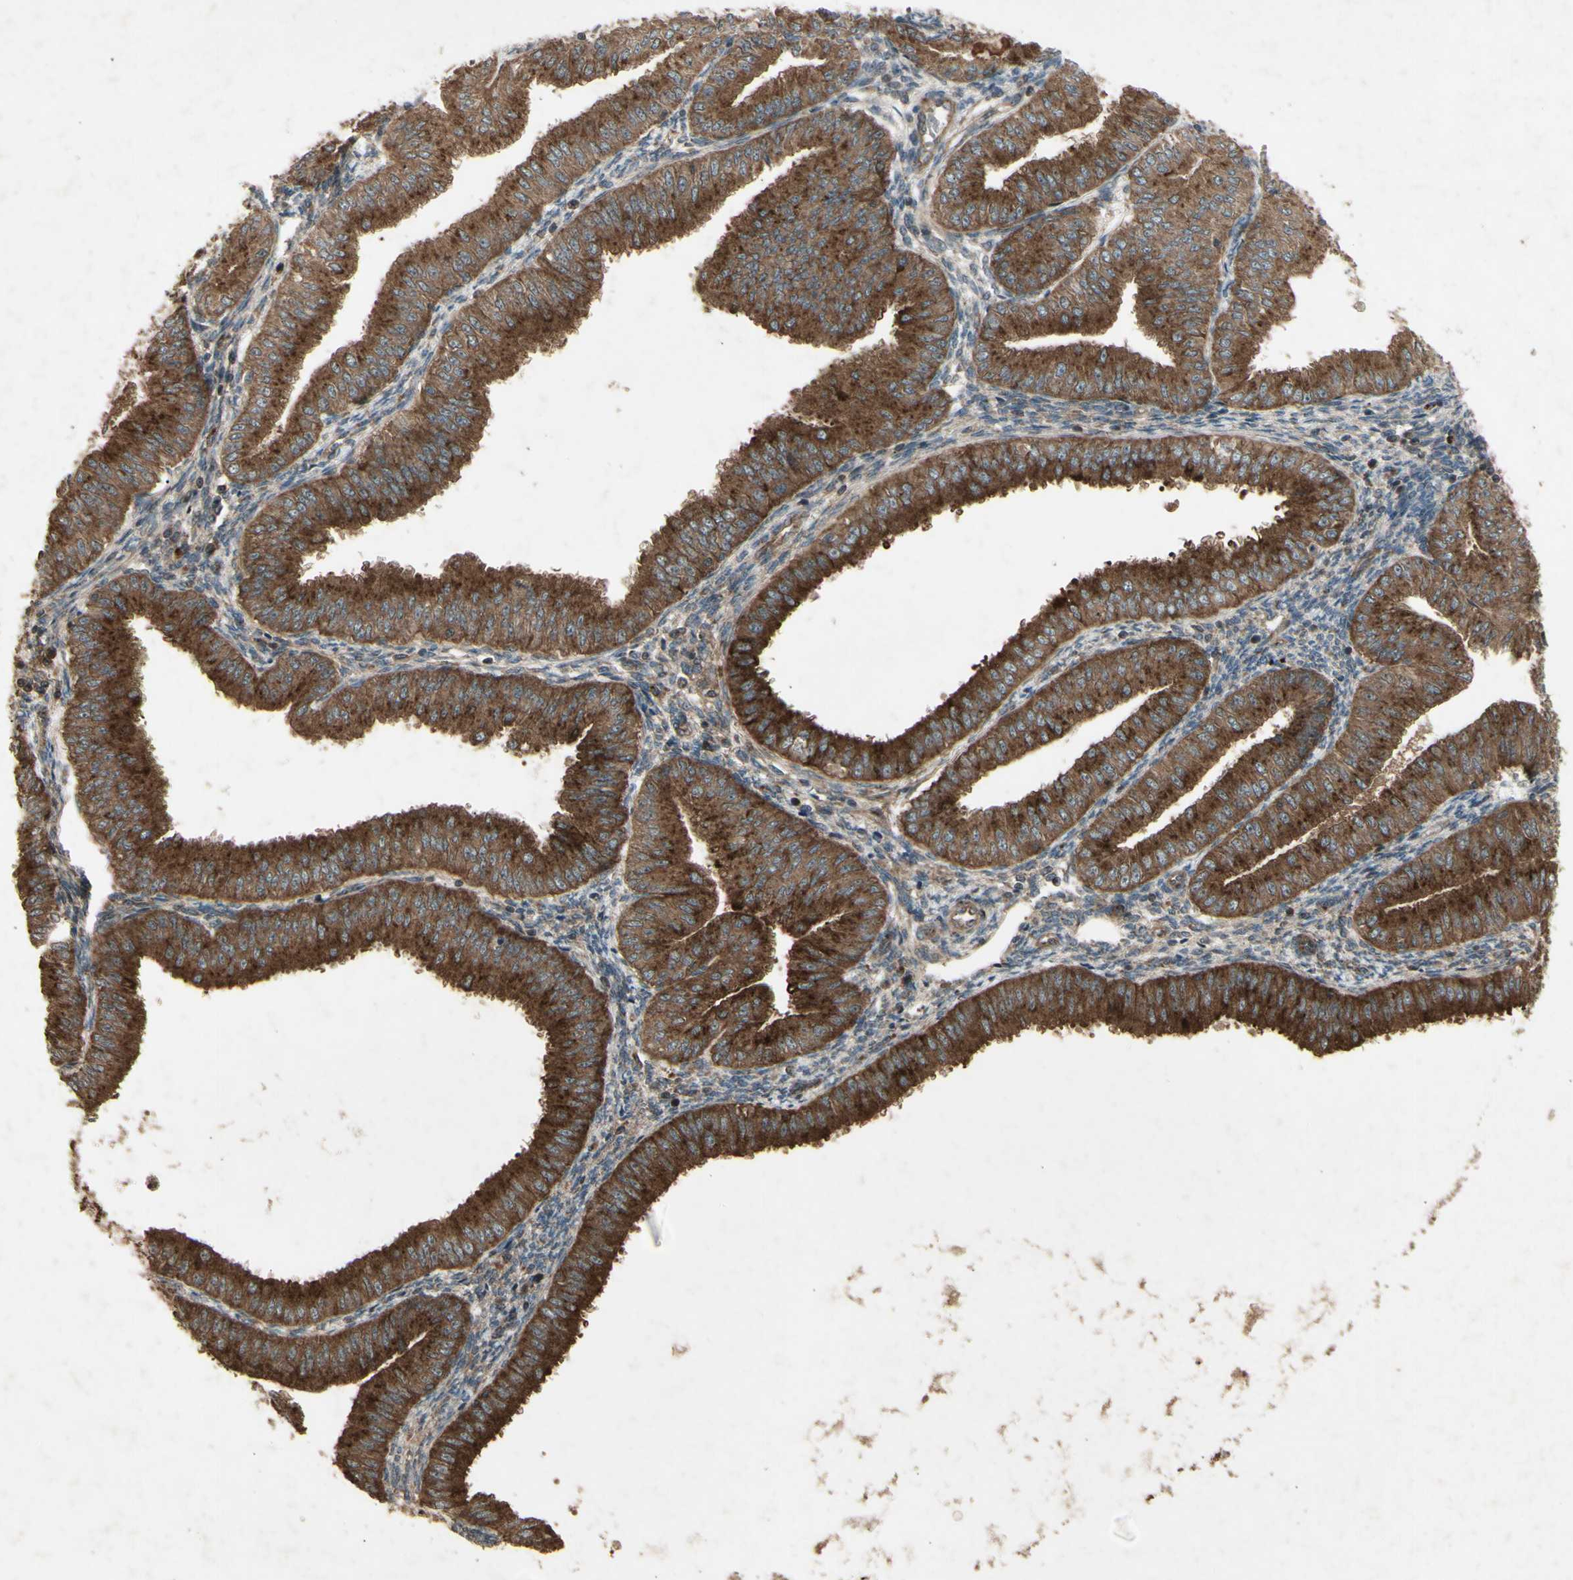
{"staining": {"intensity": "strong", "quantity": ">75%", "location": "cytoplasmic/membranous"}, "tissue": "endometrial cancer", "cell_type": "Tumor cells", "image_type": "cancer", "snomed": [{"axis": "morphology", "description": "Normal tissue, NOS"}, {"axis": "morphology", "description": "Adenocarcinoma, NOS"}, {"axis": "topography", "description": "Endometrium"}], "caption": "DAB immunohistochemical staining of adenocarcinoma (endometrial) reveals strong cytoplasmic/membranous protein positivity in about >75% of tumor cells.", "gene": "AP1G1", "patient": {"sex": "female", "age": 53}}